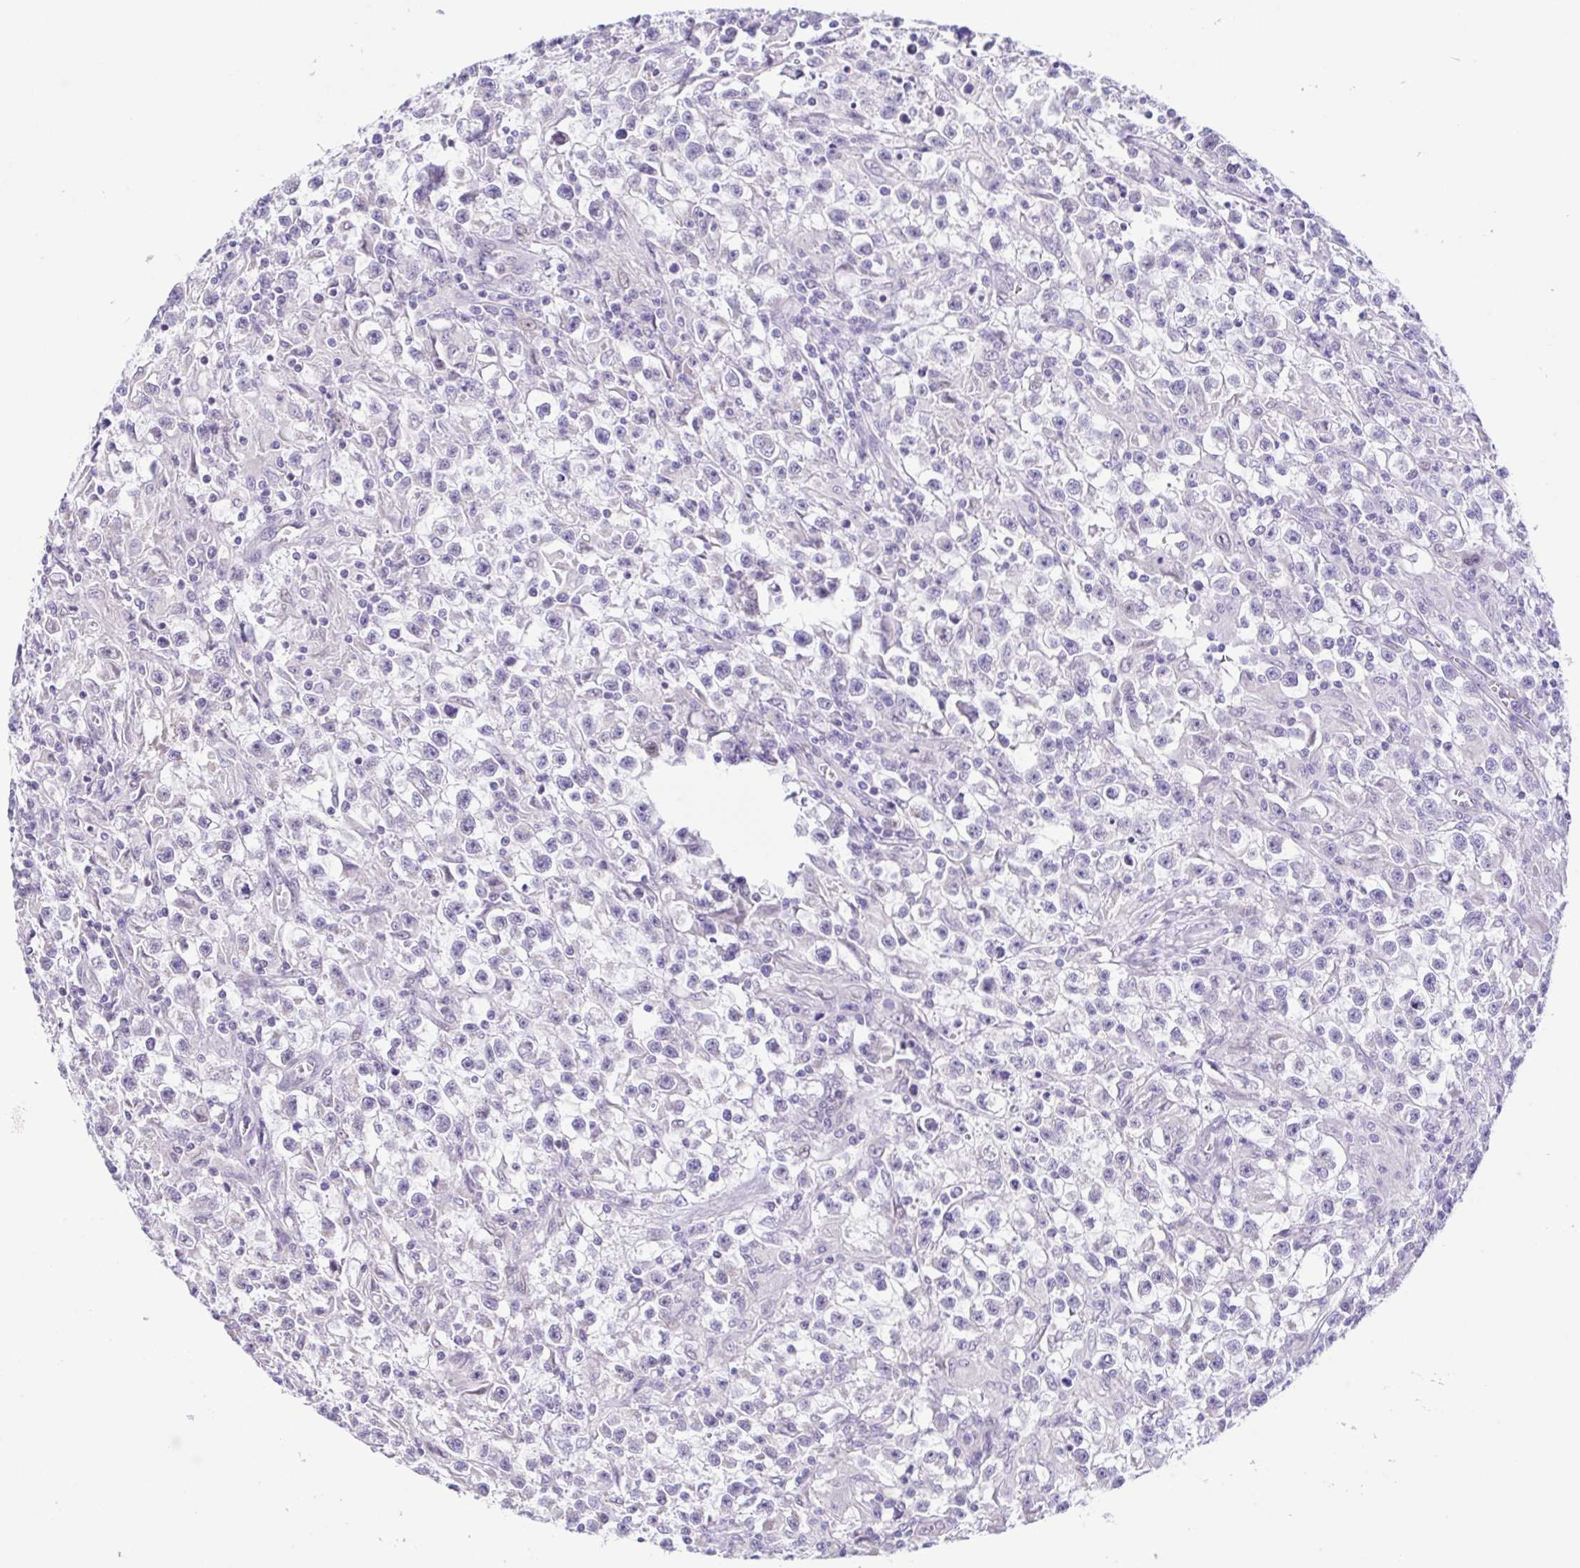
{"staining": {"intensity": "negative", "quantity": "none", "location": "none"}, "tissue": "testis cancer", "cell_type": "Tumor cells", "image_type": "cancer", "snomed": [{"axis": "morphology", "description": "Seminoma, NOS"}, {"axis": "topography", "description": "Testis"}], "caption": "IHC micrograph of human testis cancer stained for a protein (brown), which displays no staining in tumor cells.", "gene": "TGM3", "patient": {"sex": "male", "age": 31}}